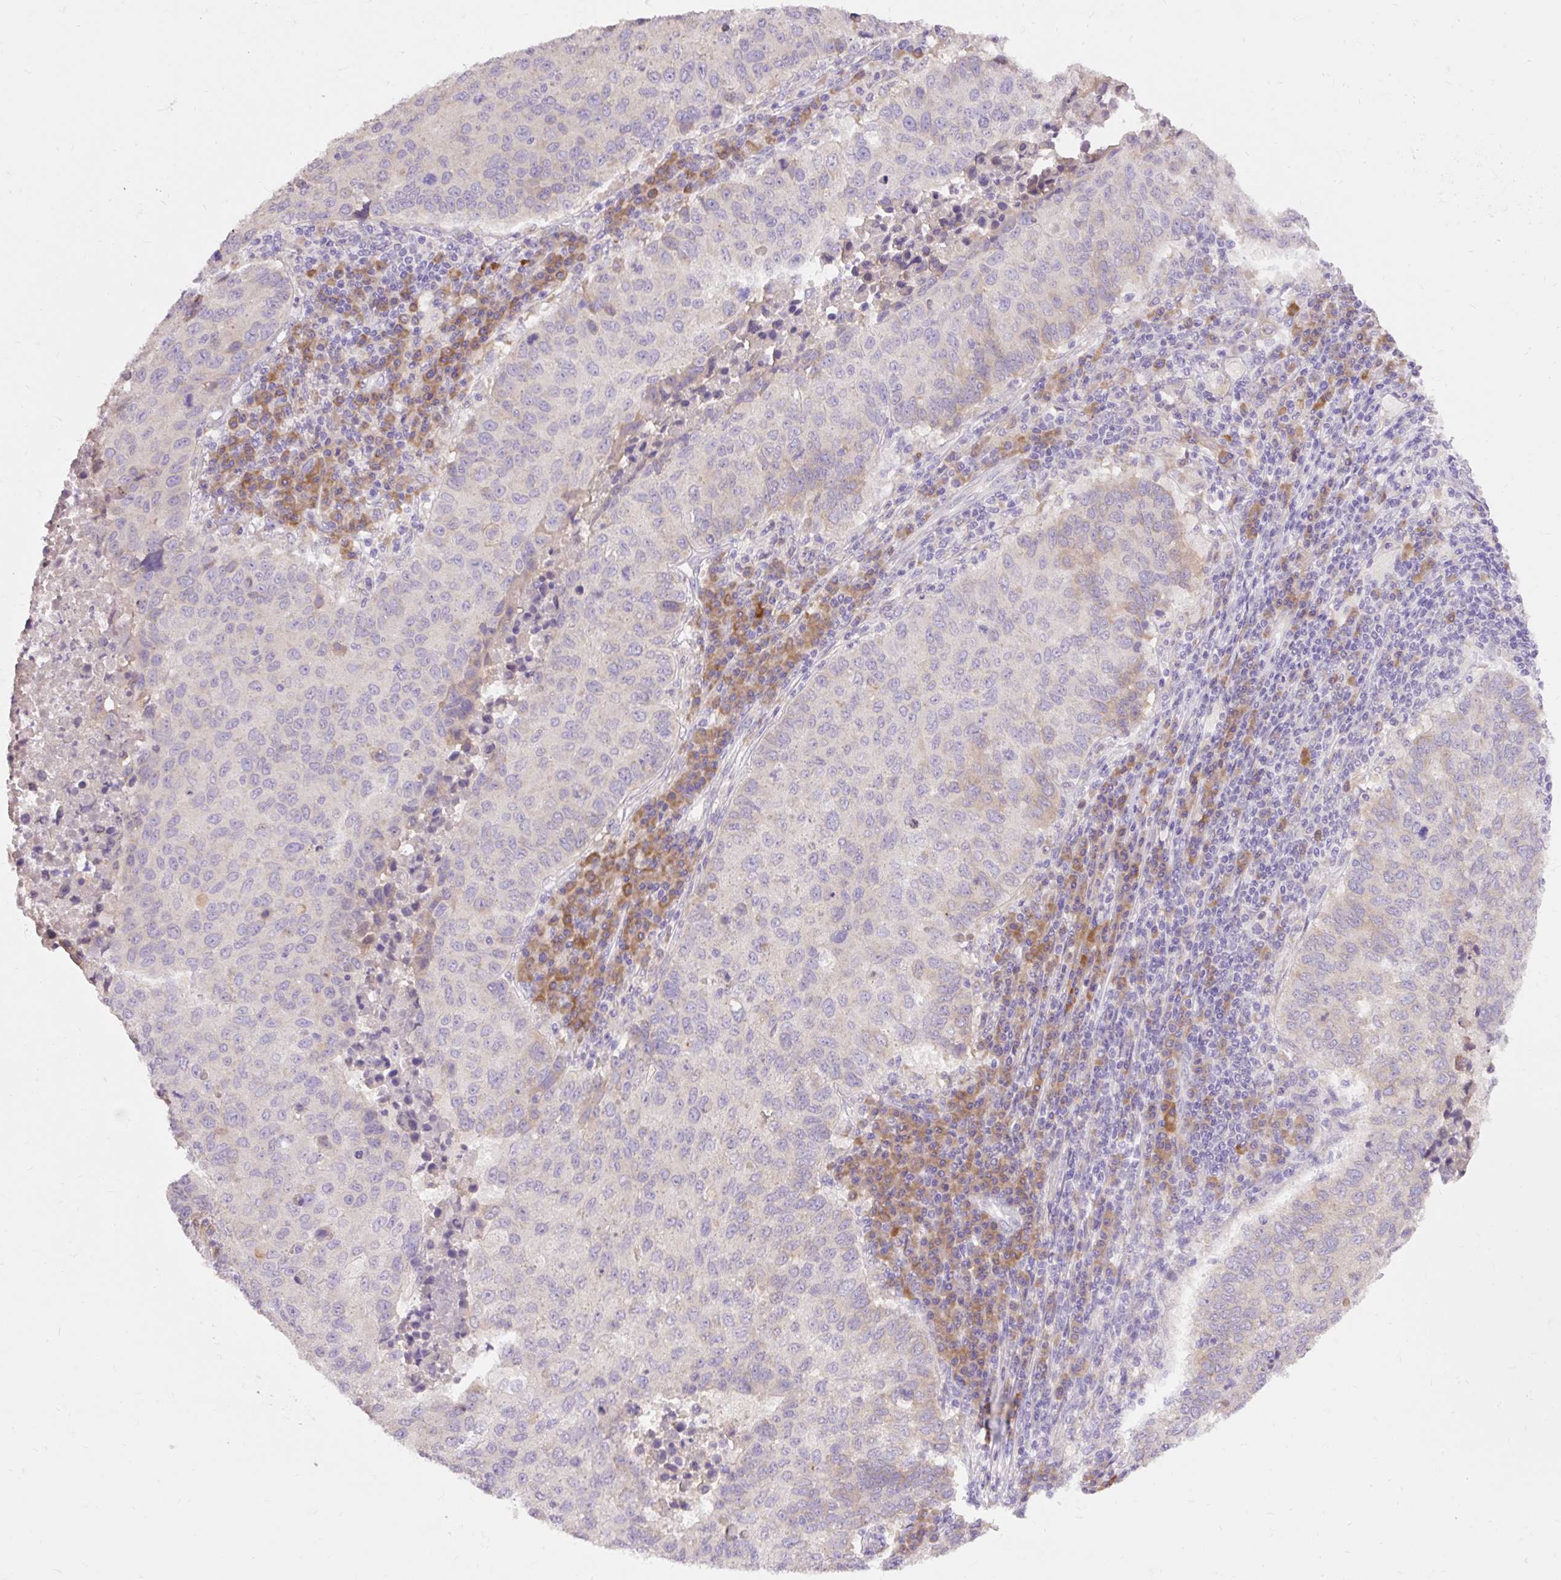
{"staining": {"intensity": "weak", "quantity": "<25%", "location": "cytoplasmic/membranous"}, "tissue": "lung cancer", "cell_type": "Tumor cells", "image_type": "cancer", "snomed": [{"axis": "morphology", "description": "Squamous cell carcinoma, NOS"}, {"axis": "topography", "description": "Lung"}], "caption": "Immunohistochemical staining of lung cancer (squamous cell carcinoma) exhibits no significant expression in tumor cells.", "gene": "SEC63", "patient": {"sex": "male", "age": 73}}